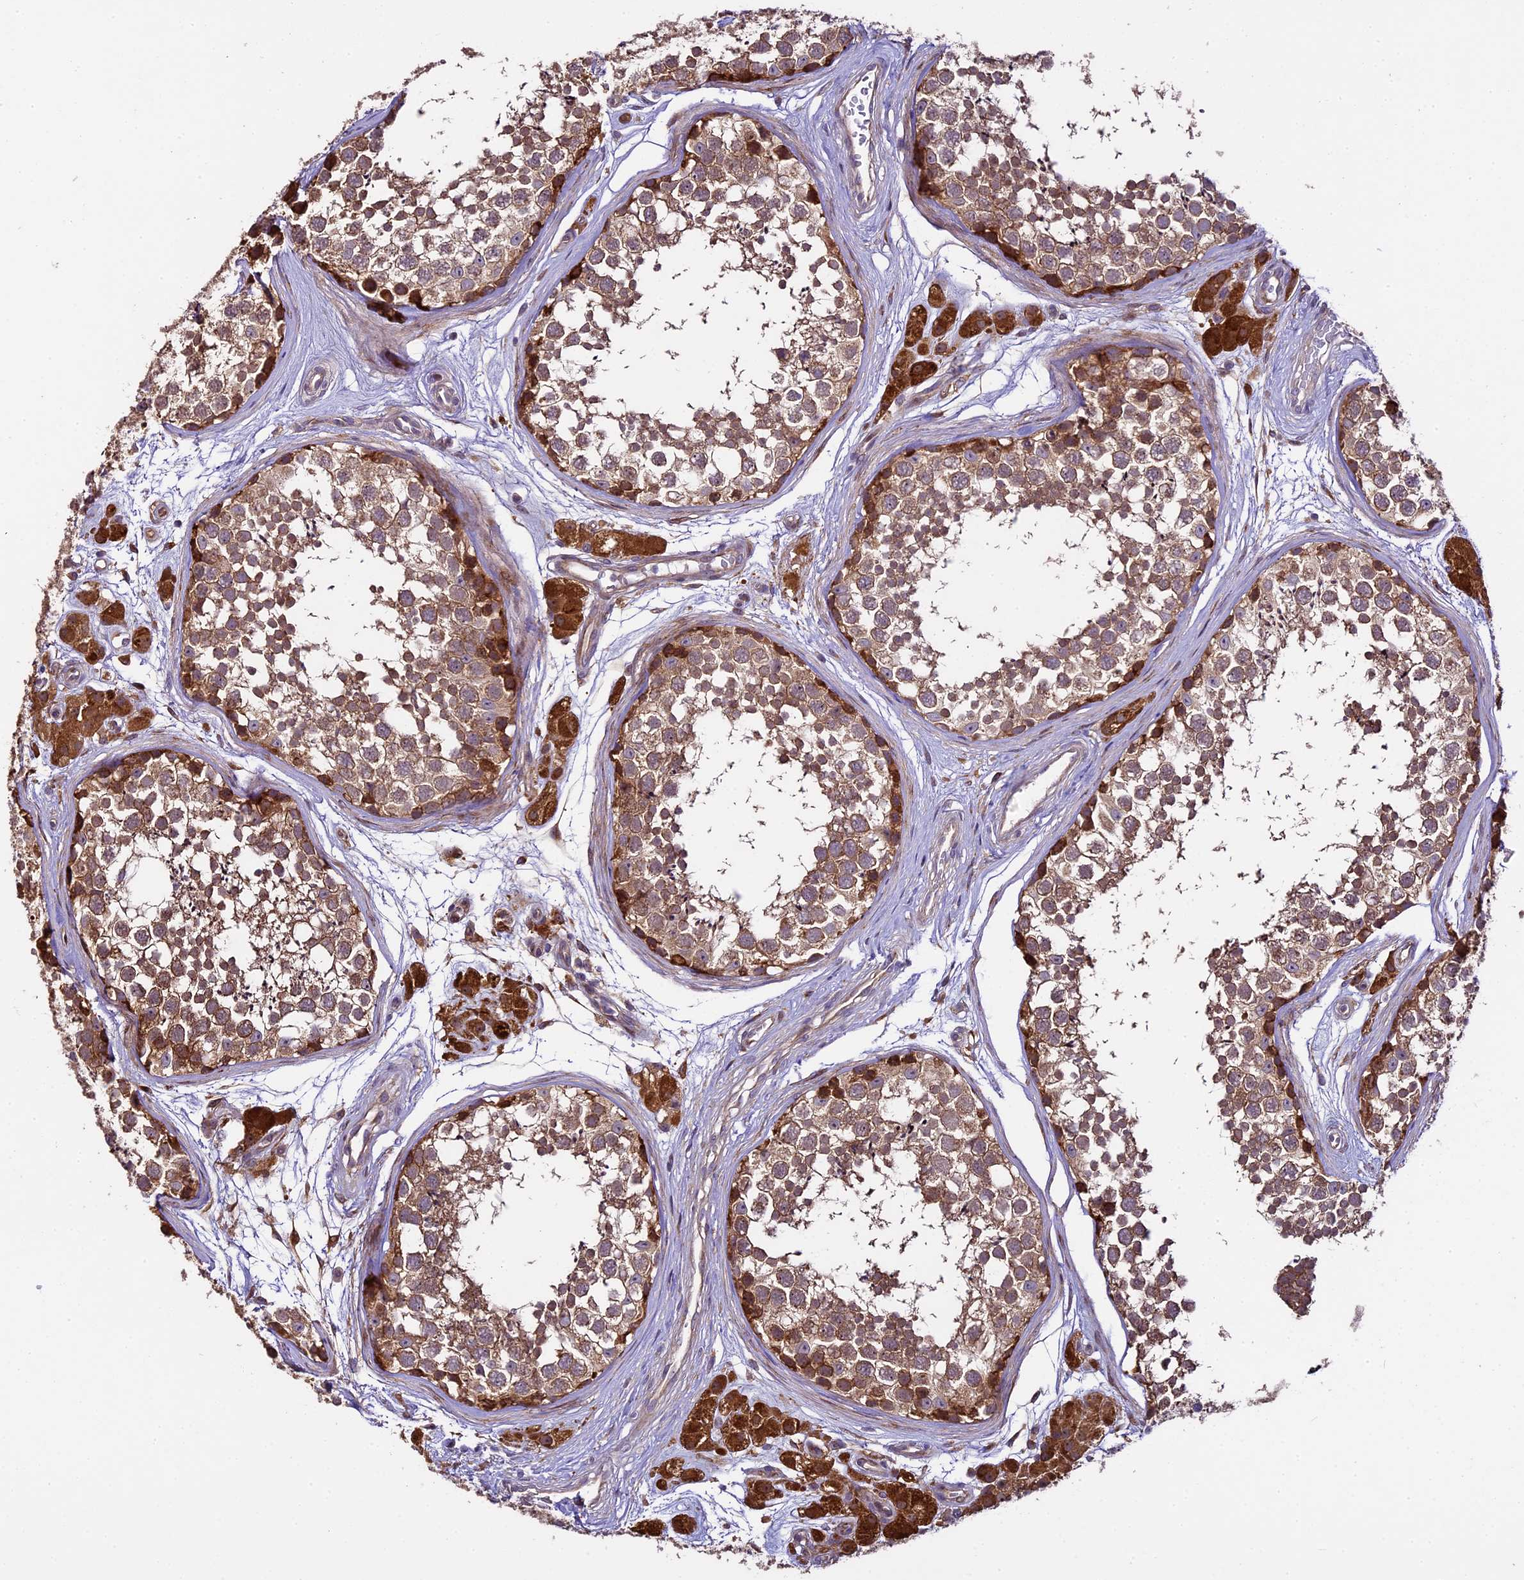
{"staining": {"intensity": "moderate", "quantity": "25%-75%", "location": "cytoplasmic/membranous"}, "tissue": "testis", "cell_type": "Cells in seminiferous ducts", "image_type": "normal", "snomed": [{"axis": "morphology", "description": "Normal tissue, NOS"}, {"axis": "topography", "description": "Testis"}], "caption": "The image shows a brown stain indicating the presence of a protein in the cytoplasmic/membranous of cells in seminiferous ducts in testis. Immunohistochemistry (ihc) stains the protein in brown and the nuclei are stained blue.", "gene": "SPIRE1", "patient": {"sex": "male", "age": 56}}